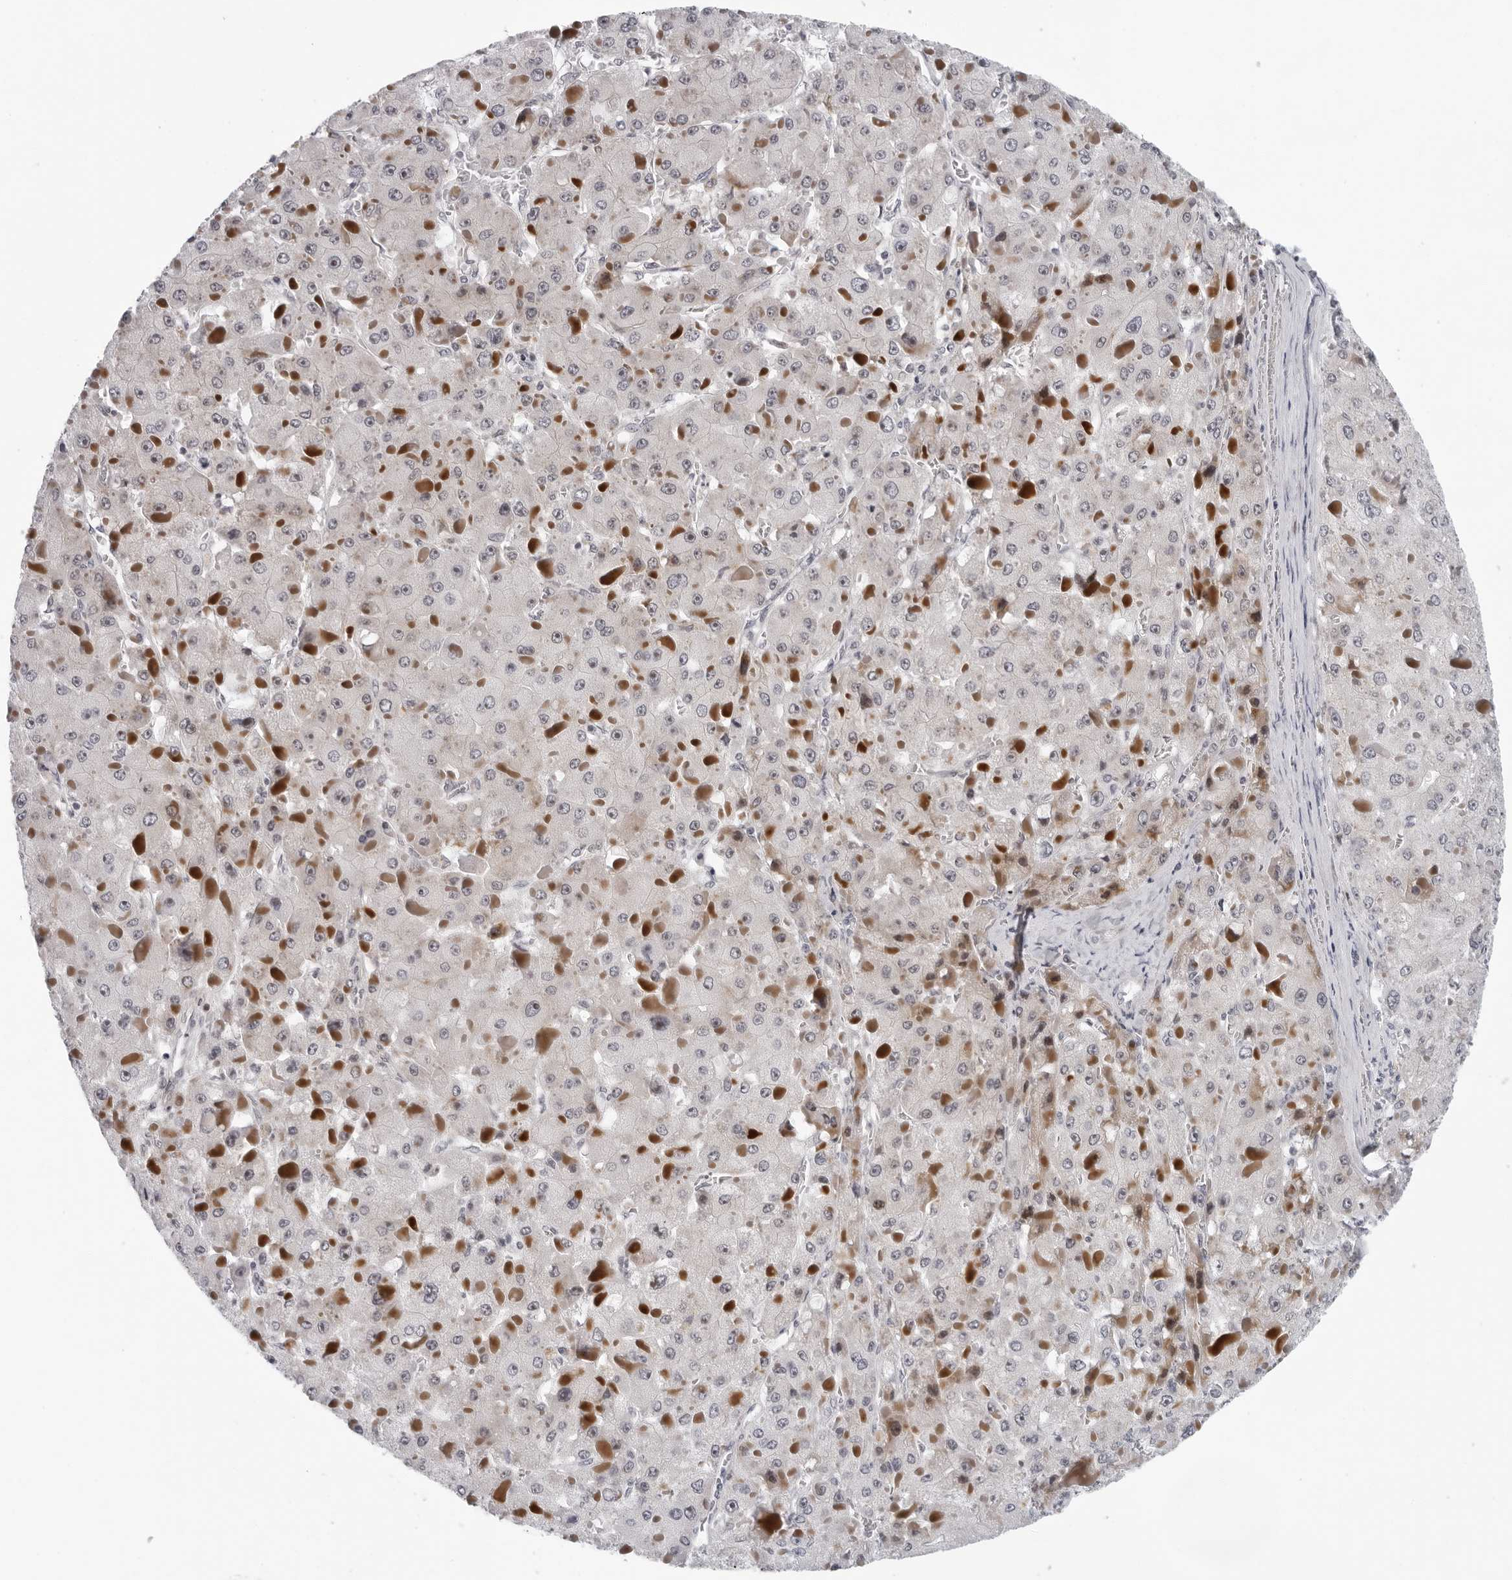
{"staining": {"intensity": "negative", "quantity": "none", "location": "none"}, "tissue": "liver cancer", "cell_type": "Tumor cells", "image_type": "cancer", "snomed": [{"axis": "morphology", "description": "Carcinoma, Hepatocellular, NOS"}, {"axis": "topography", "description": "Liver"}], "caption": "This is an IHC micrograph of liver cancer. There is no positivity in tumor cells.", "gene": "PIP4K2C", "patient": {"sex": "female", "age": 73}}